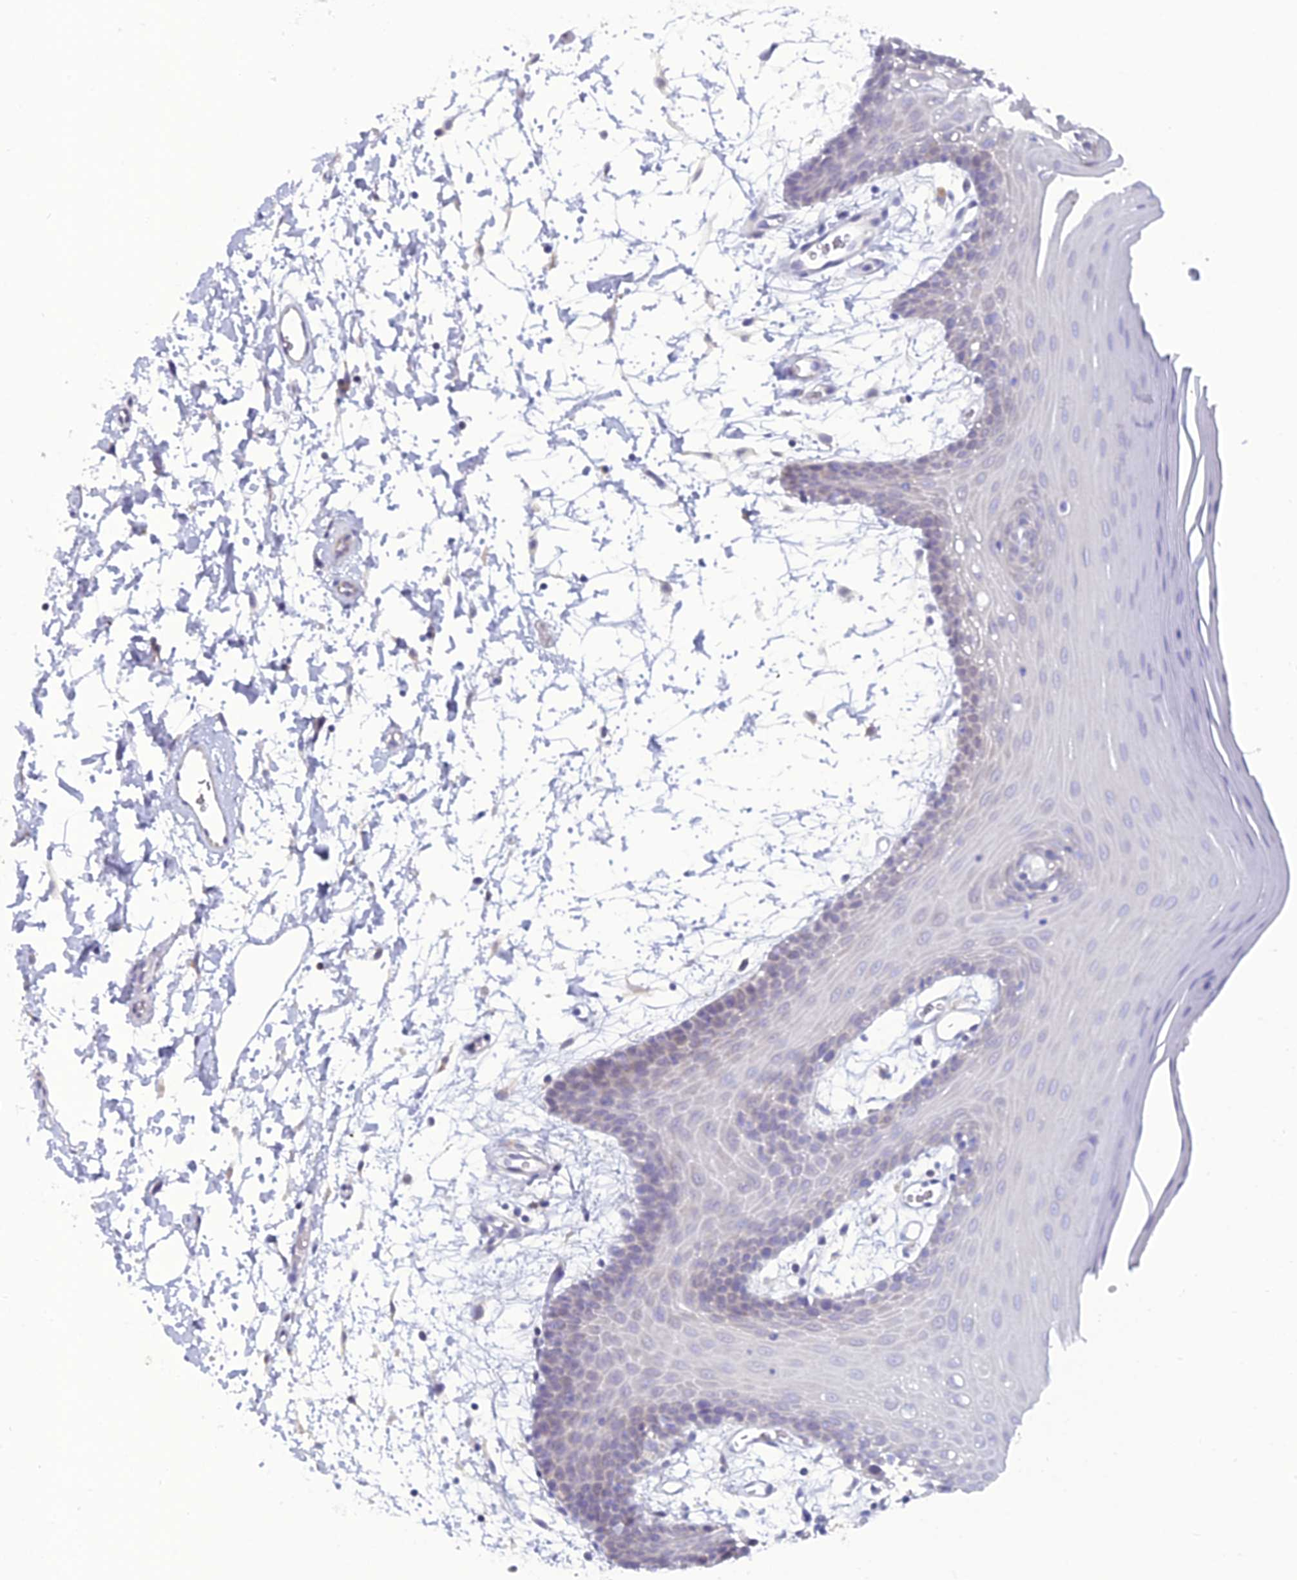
{"staining": {"intensity": "negative", "quantity": "none", "location": "none"}, "tissue": "oral mucosa", "cell_type": "Squamous epithelial cells", "image_type": "normal", "snomed": [{"axis": "morphology", "description": "Normal tissue, NOS"}, {"axis": "topography", "description": "Skeletal muscle"}, {"axis": "topography", "description": "Oral tissue"}, {"axis": "topography", "description": "Salivary gland"}, {"axis": "topography", "description": "Peripheral nerve tissue"}], "caption": "Immunohistochemistry (IHC) of benign oral mucosa demonstrates no expression in squamous epithelial cells. Nuclei are stained in blue.", "gene": "GNPNAT1", "patient": {"sex": "male", "age": 54}}